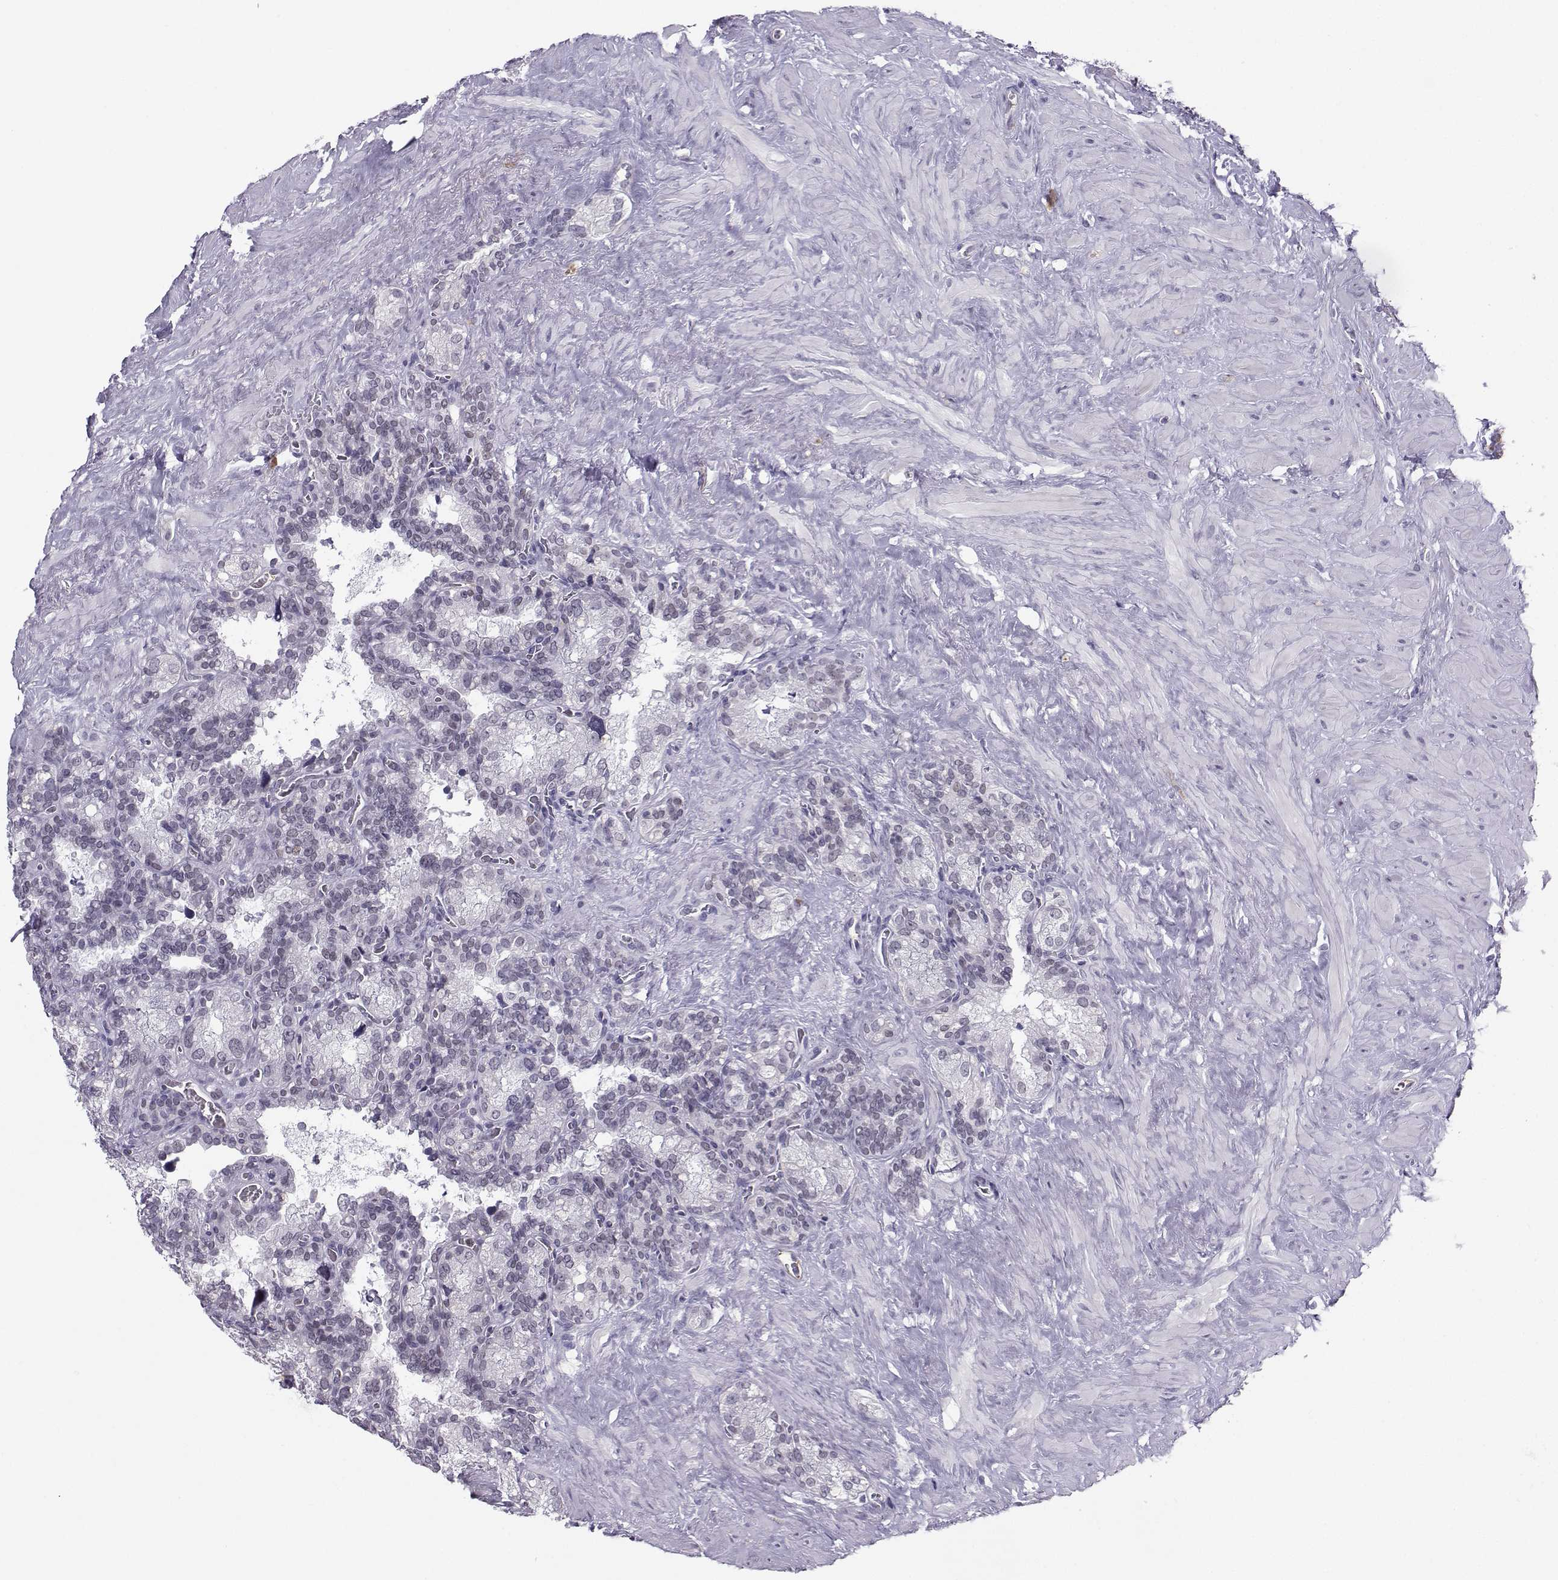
{"staining": {"intensity": "negative", "quantity": "none", "location": "none"}, "tissue": "seminal vesicle", "cell_type": "Glandular cells", "image_type": "normal", "snomed": [{"axis": "morphology", "description": "Normal tissue, NOS"}, {"axis": "topography", "description": "Seminal veicle"}], "caption": "Immunohistochemical staining of normal human seminal vesicle exhibits no significant staining in glandular cells.", "gene": "LHX1", "patient": {"sex": "male", "age": 71}}